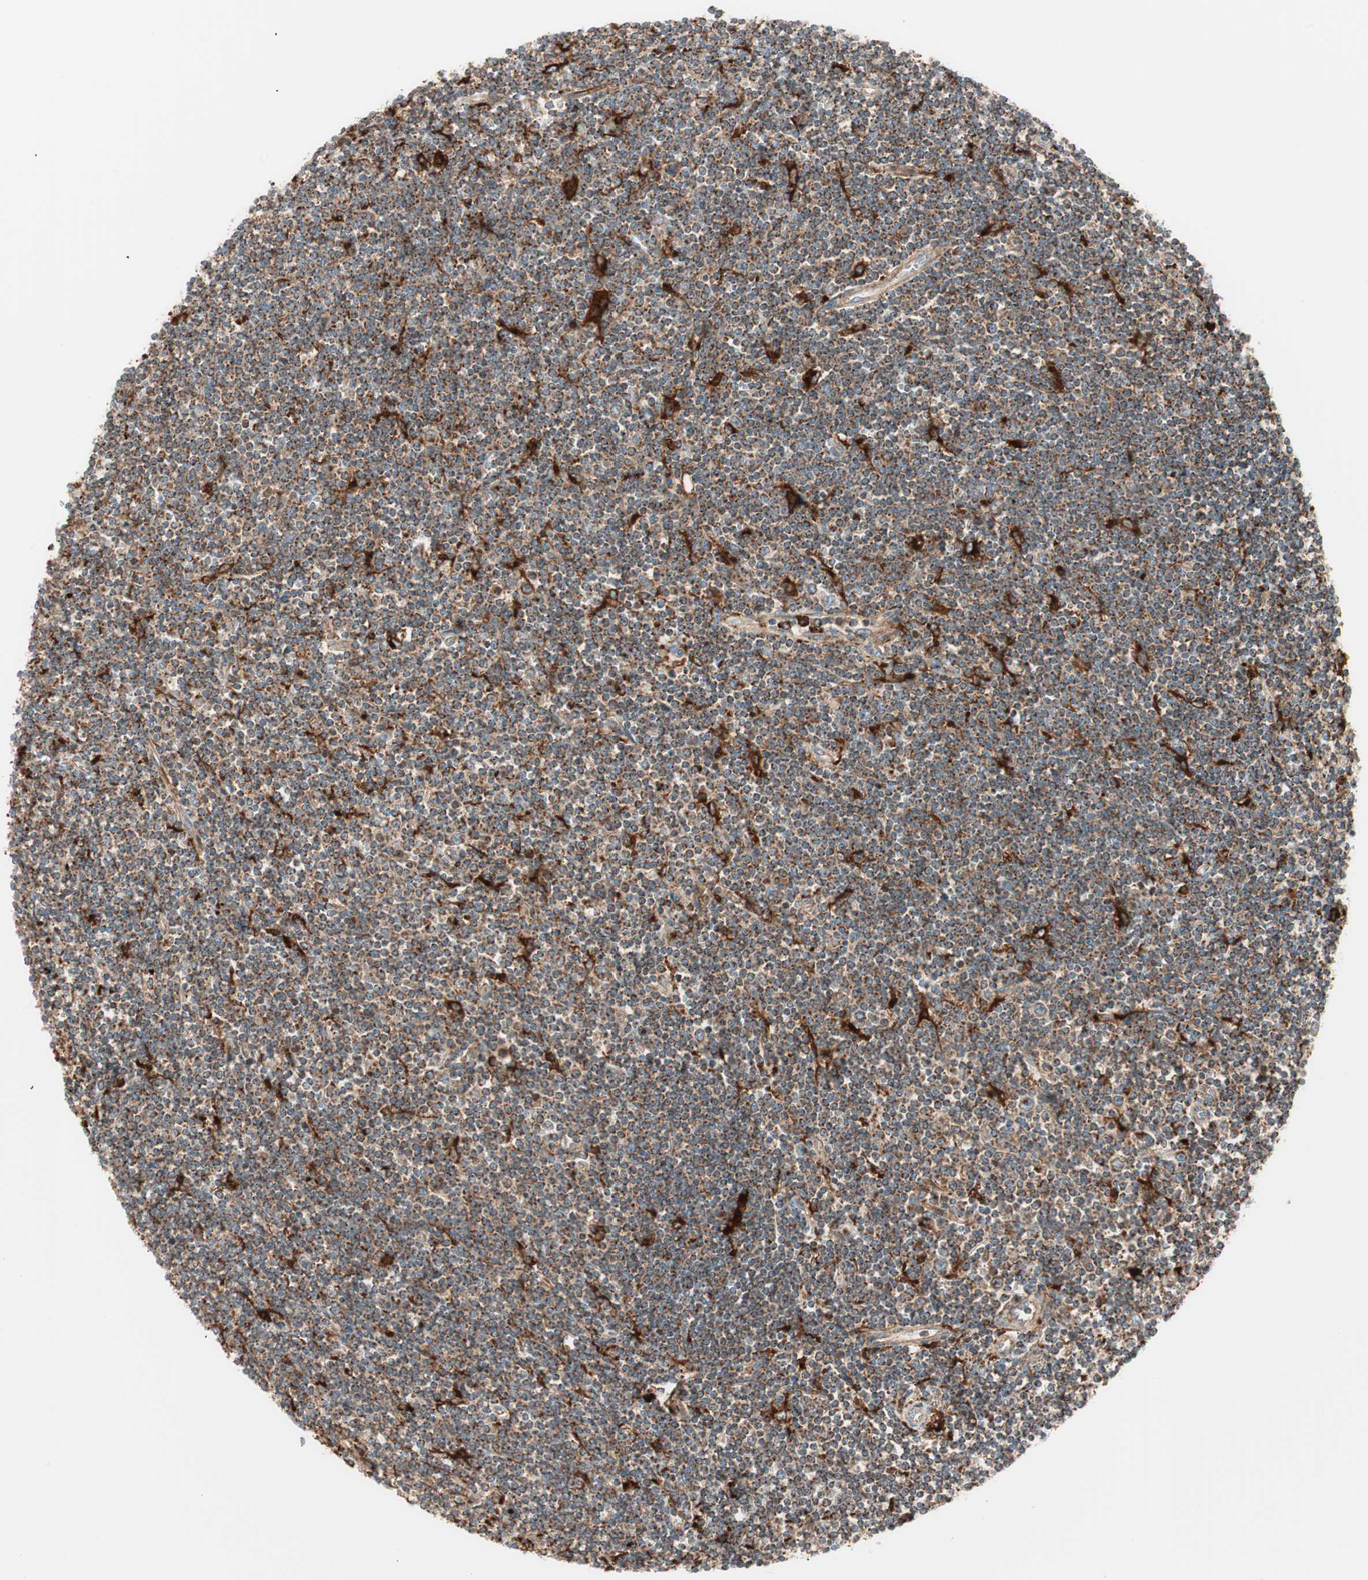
{"staining": {"intensity": "weak", "quantity": ">75%", "location": "cytoplasmic/membranous"}, "tissue": "lymphoma", "cell_type": "Tumor cells", "image_type": "cancer", "snomed": [{"axis": "morphology", "description": "Malignant lymphoma, non-Hodgkin's type, Low grade"}, {"axis": "topography", "description": "Spleen"}], "caption": "Protein expression analysis of human lymphoma reveals weak cytoplasmic/membranous staining in approximately >75% of tumor cells.", "gene": "ATP6V1G1", "patient": {"sex": "male", "age": 76}}